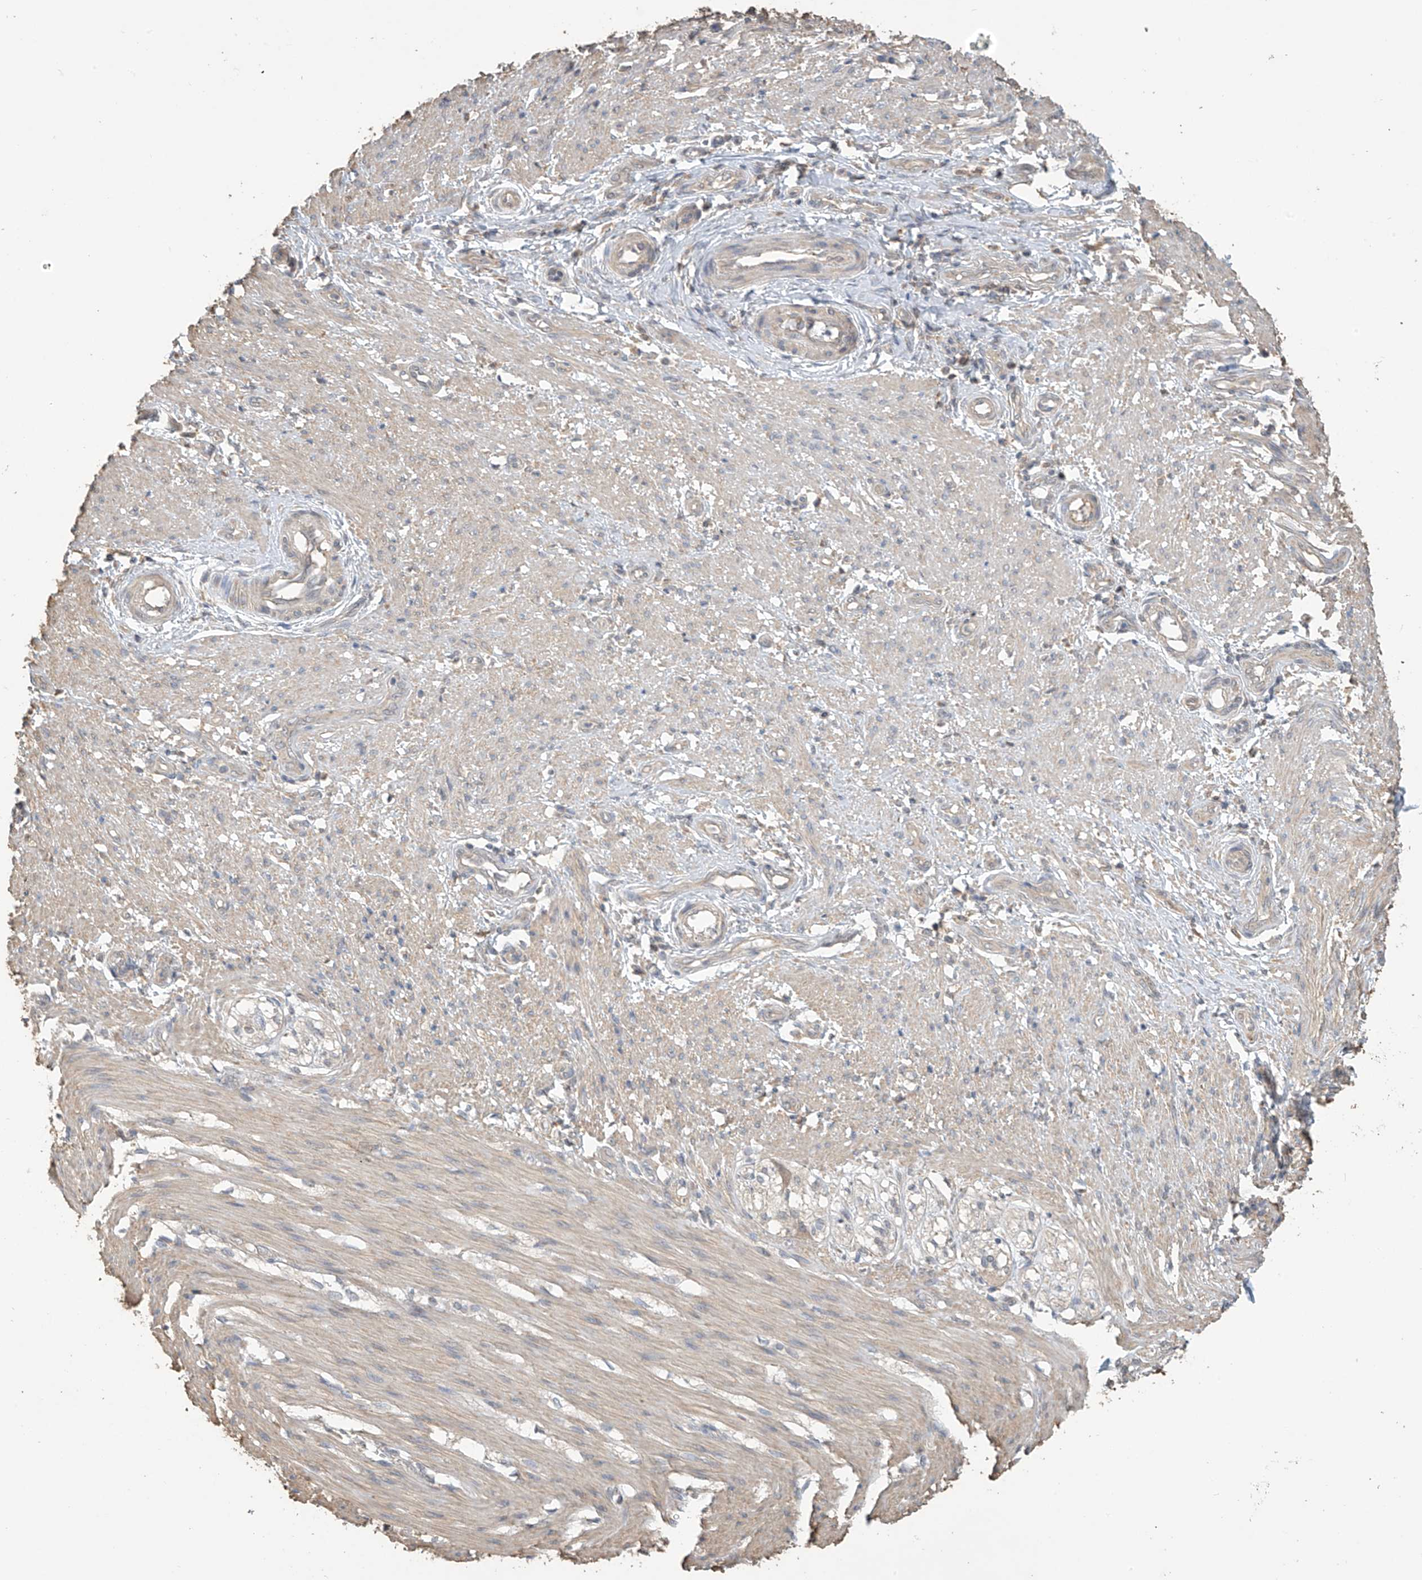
{"staining": {"intensity": "weak", "quantity": "<25%", "location": "cytoplasmic/membranous"}, "tissue": "smooth muscle", "cell_type": "Smooth muscle cells", "image_type": "normal", "snomed": [{"axis": "morphology", "description": "Normal tissue, NOS"}, {"axis": "morphology", "description": "Adenocarcinoma, NOS"}, {"axis": "topography", "description": "Colon"}, {"axis": "topography", "description": "Peripheral nerve tissue"}], "caption": "Immunohistochemistry (IHC) micrograph of benign smooth muscle: smooth muscle stained with DAB (3,3'-diaminobenzidine) demonstrates no significant protein staining in smooth muscle cells. (IHC, brightfield microscopy, high magnification).", "gene": "SLFN14", "patient": {"sex": "male", "age": 14}}